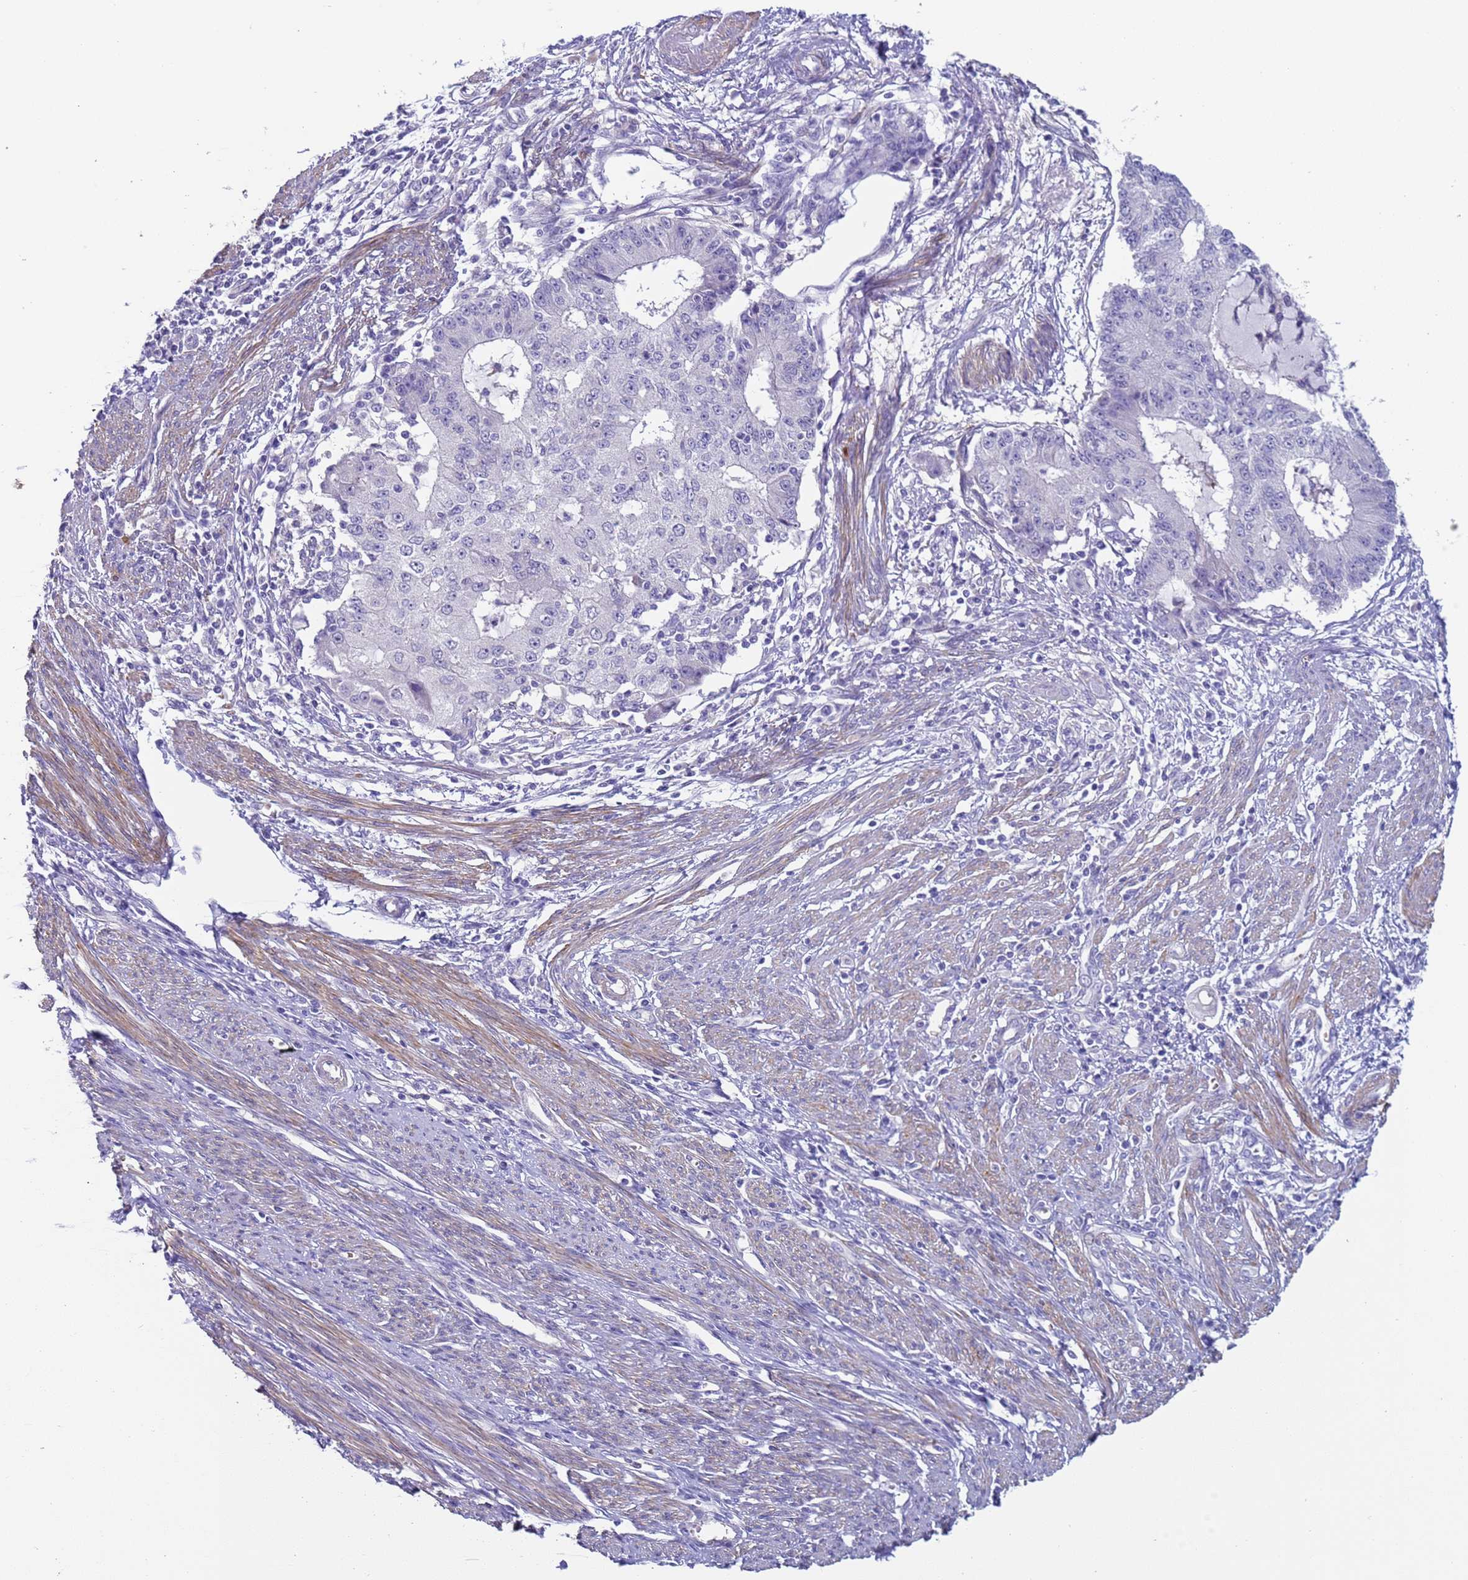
{"staining": {"intensity": "negative", "quantity": "none", "location": "none"}, "tissue": "endometrial cancer", "cell_type": "Tumor cells", "image_type": "cancer", "snomed": [{"axis": "morphology", "description": "Adenocarcinoma, NOS"}, {"axis": "topography", "description": "Endometrium"}], "caption": "DAB (3,3'-diaminobenzidine) immunohistochemical staining of adenocarcinoma (endometrial) shows no significant expression in tumor cells.", "gene": "KBTBD3", "patient": {"sex": "female", "age": 56}}